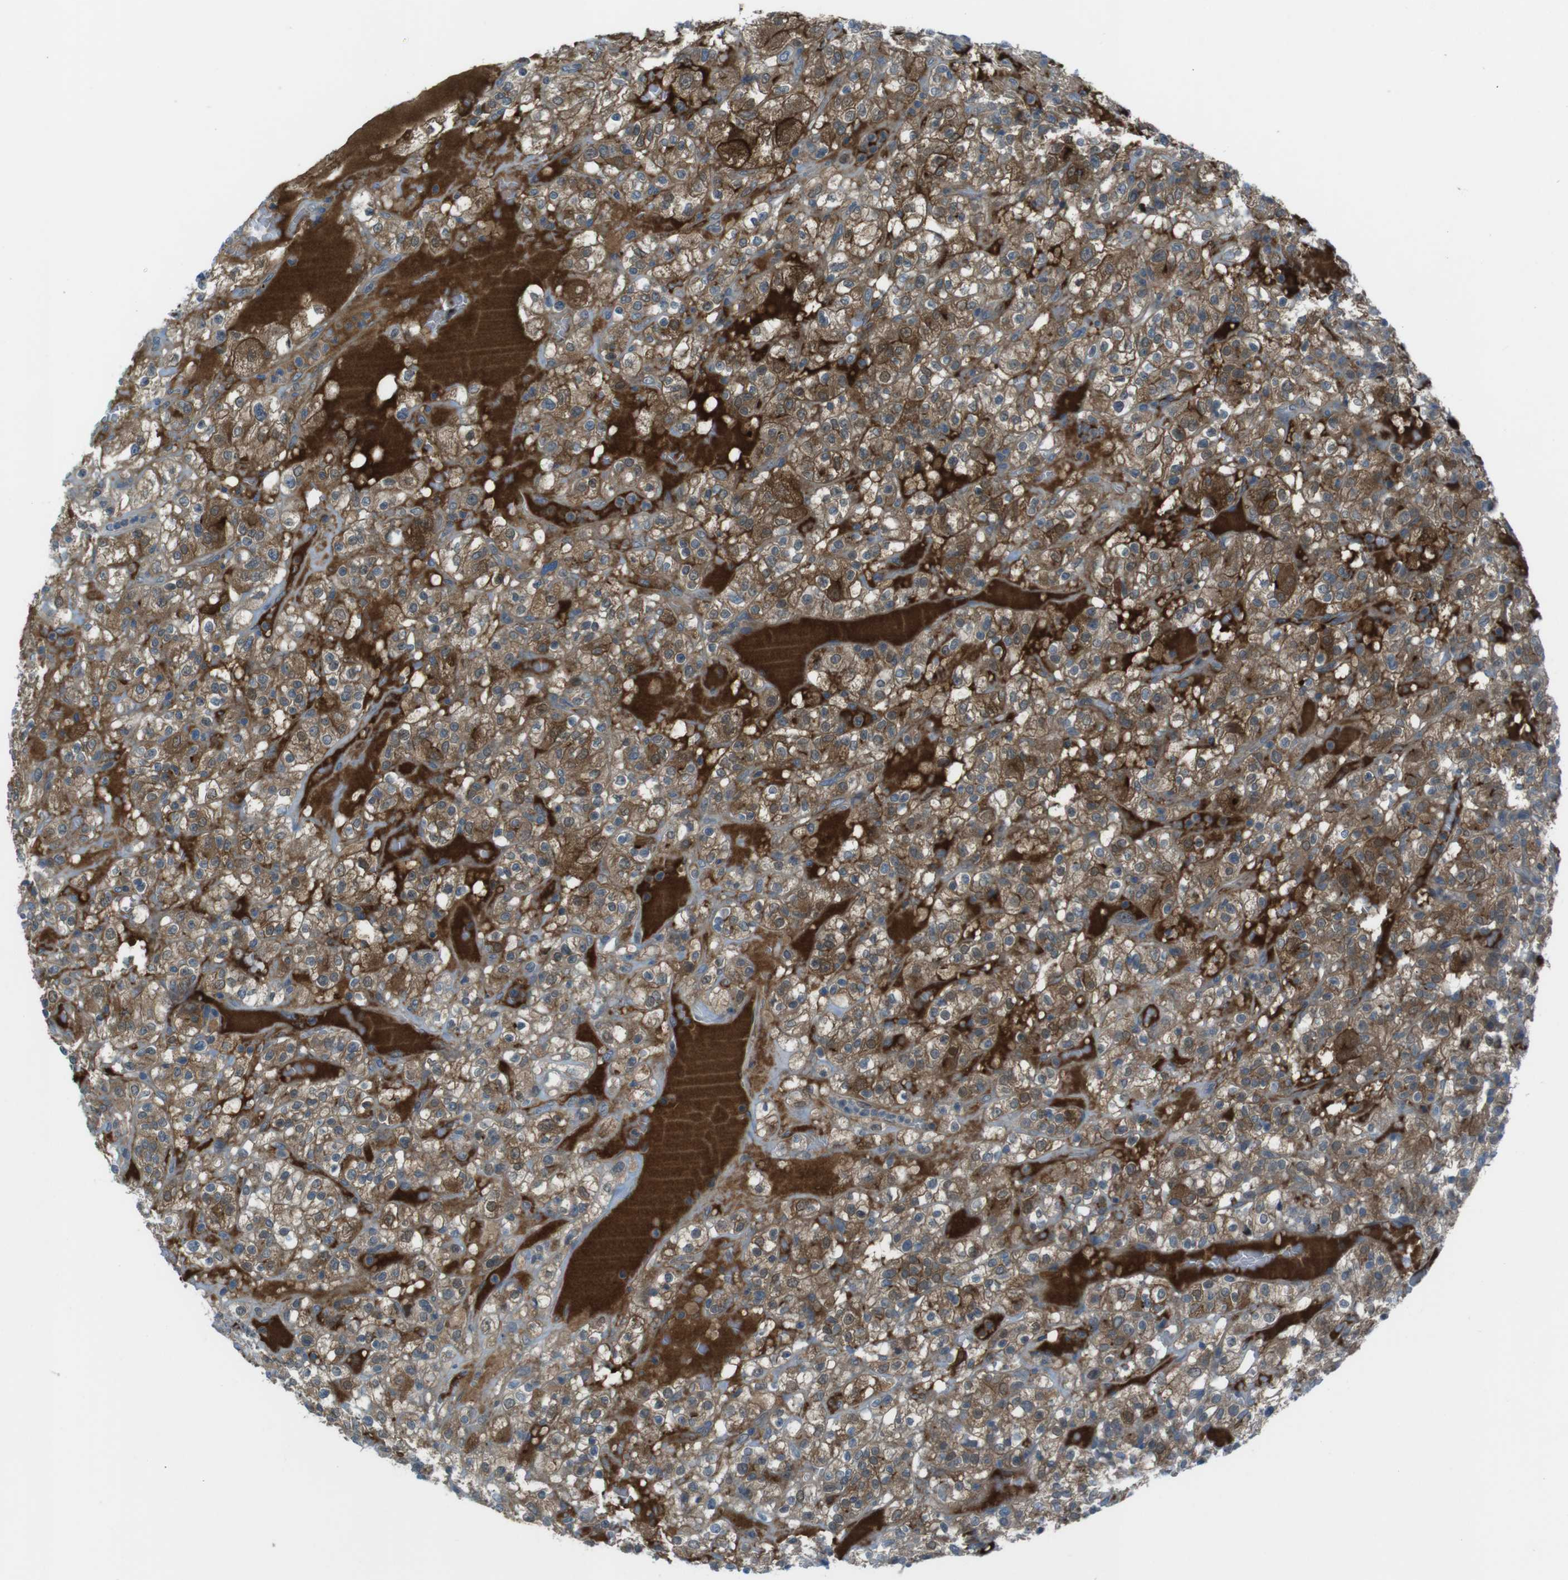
{"staining": {"intensity": "moderate", "quantity": ">75%", "location": "cytoplasmic/membranous"}, "tissue": "renal cancer", "cell_type": "Tumor cells", "image_type": "cancer", "snomed": [{"axis": "morphology", "description": "Normal tissue, NOS"}, {"axis": "morphology", "description": "Adenocarcinoma, NOS"}, {"axis": "topography", "description": "Kidney"}], "caption": "Renal adenocarcinoma stained with DAB (3,3'-diaminobenzidine) immunohistochemistry demonstrates medium levels of moderate cytoplasmic/membranous expression in approximately >75% of tumor cells.", "gene": "ZDHHC20", "patient": {"sex": "female", "age": 72}}